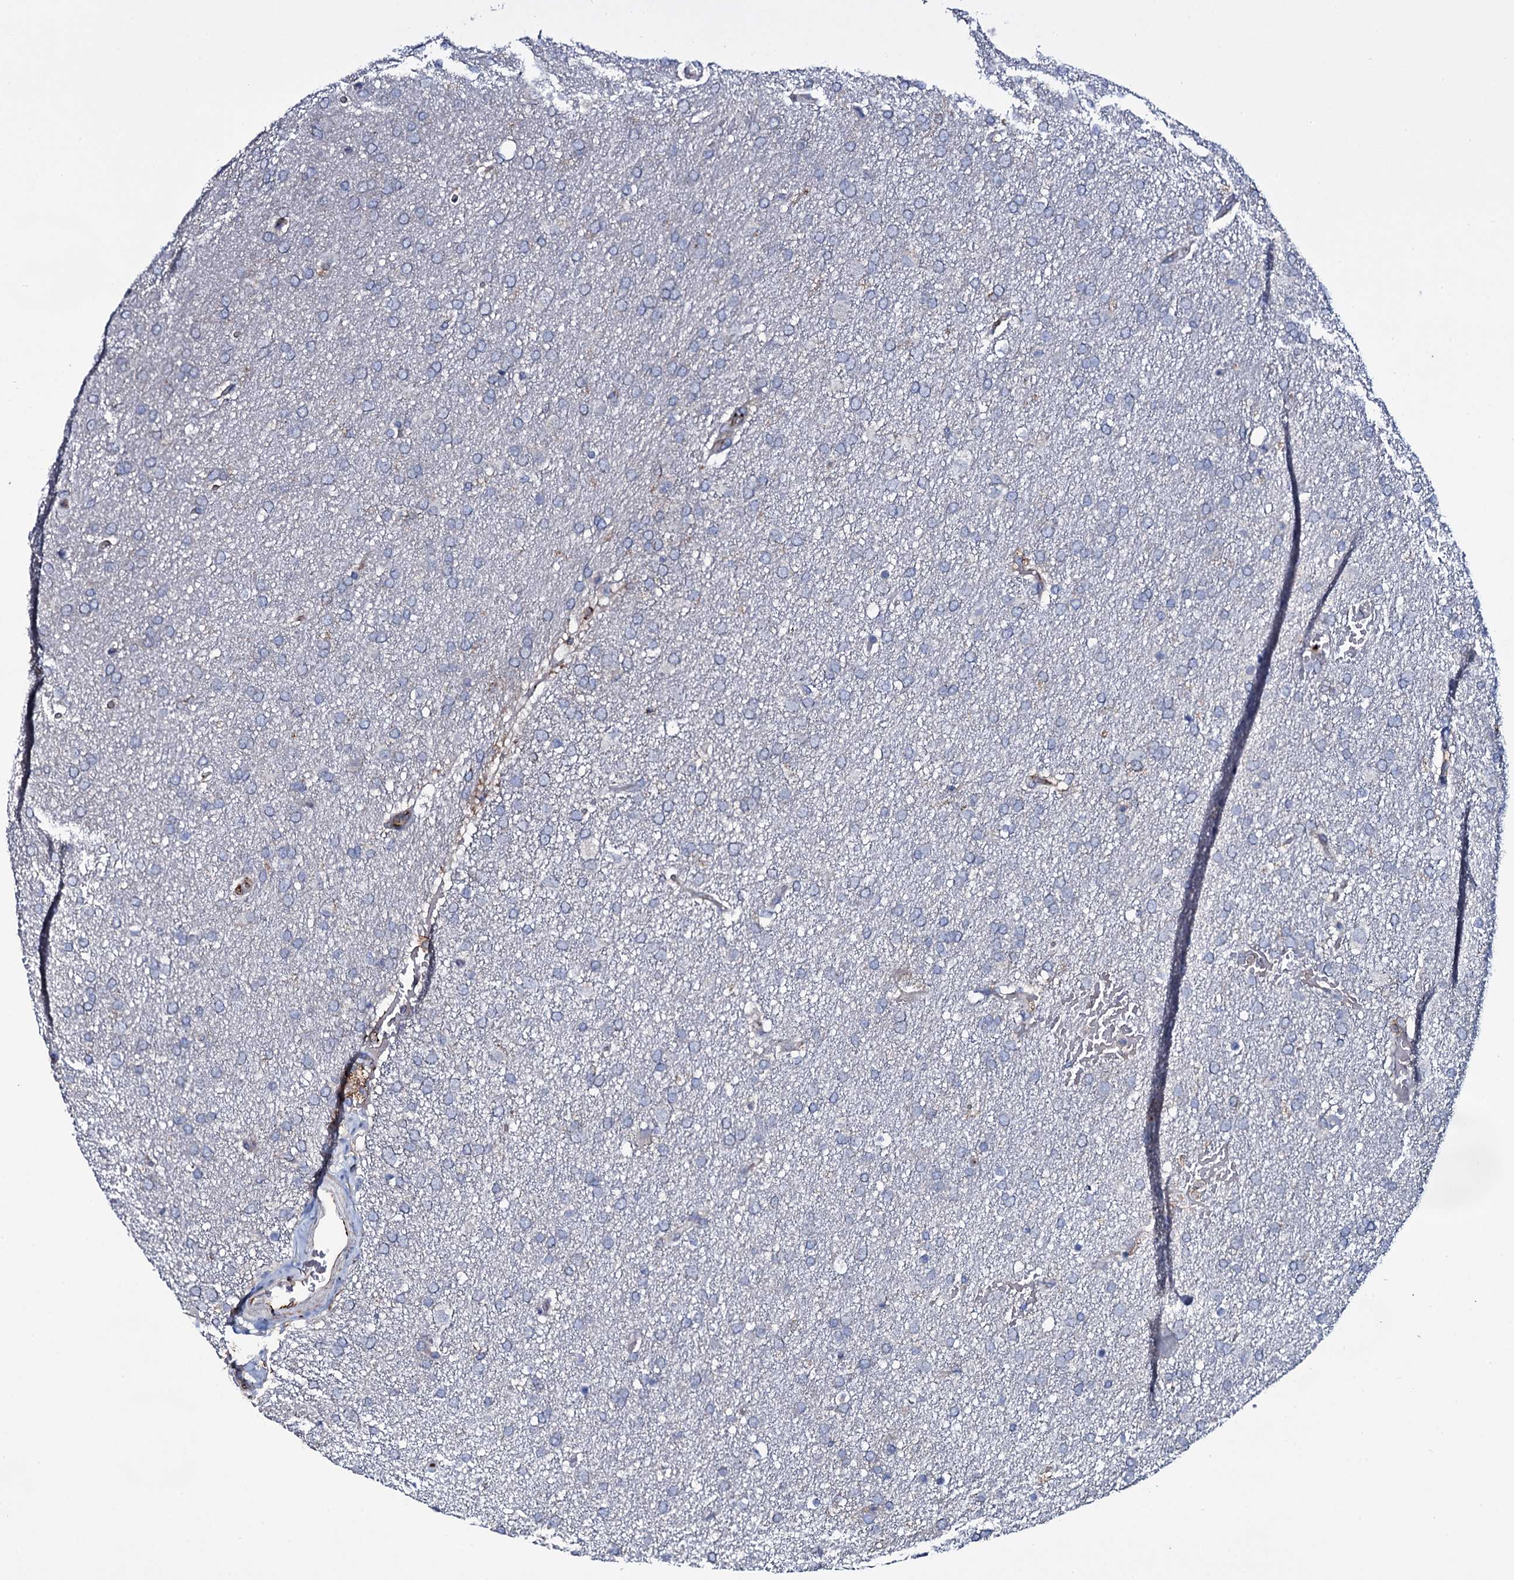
{"staining": {"intensity": "negative", "quantity": "none", "location": "none"}, "tissue": "glioma", "cell_type": "Tumor cells", "image_type": "cancer", "snomed": [{"axis": "morphology", "description": "Glioma, malignant, High grade"}, {"axis": "topography", "description": "Brain"}], "caption": "DAB (3,3'-diaminobenzidine) immunohistochemical staining of human glioma reveals no significant expression in tumor cells. (Immunohistochemistry (ihc), brightfield microscopy, high magnification).", "gene": "VAMP8", "patient": {"sex": "male", "age": 72}}